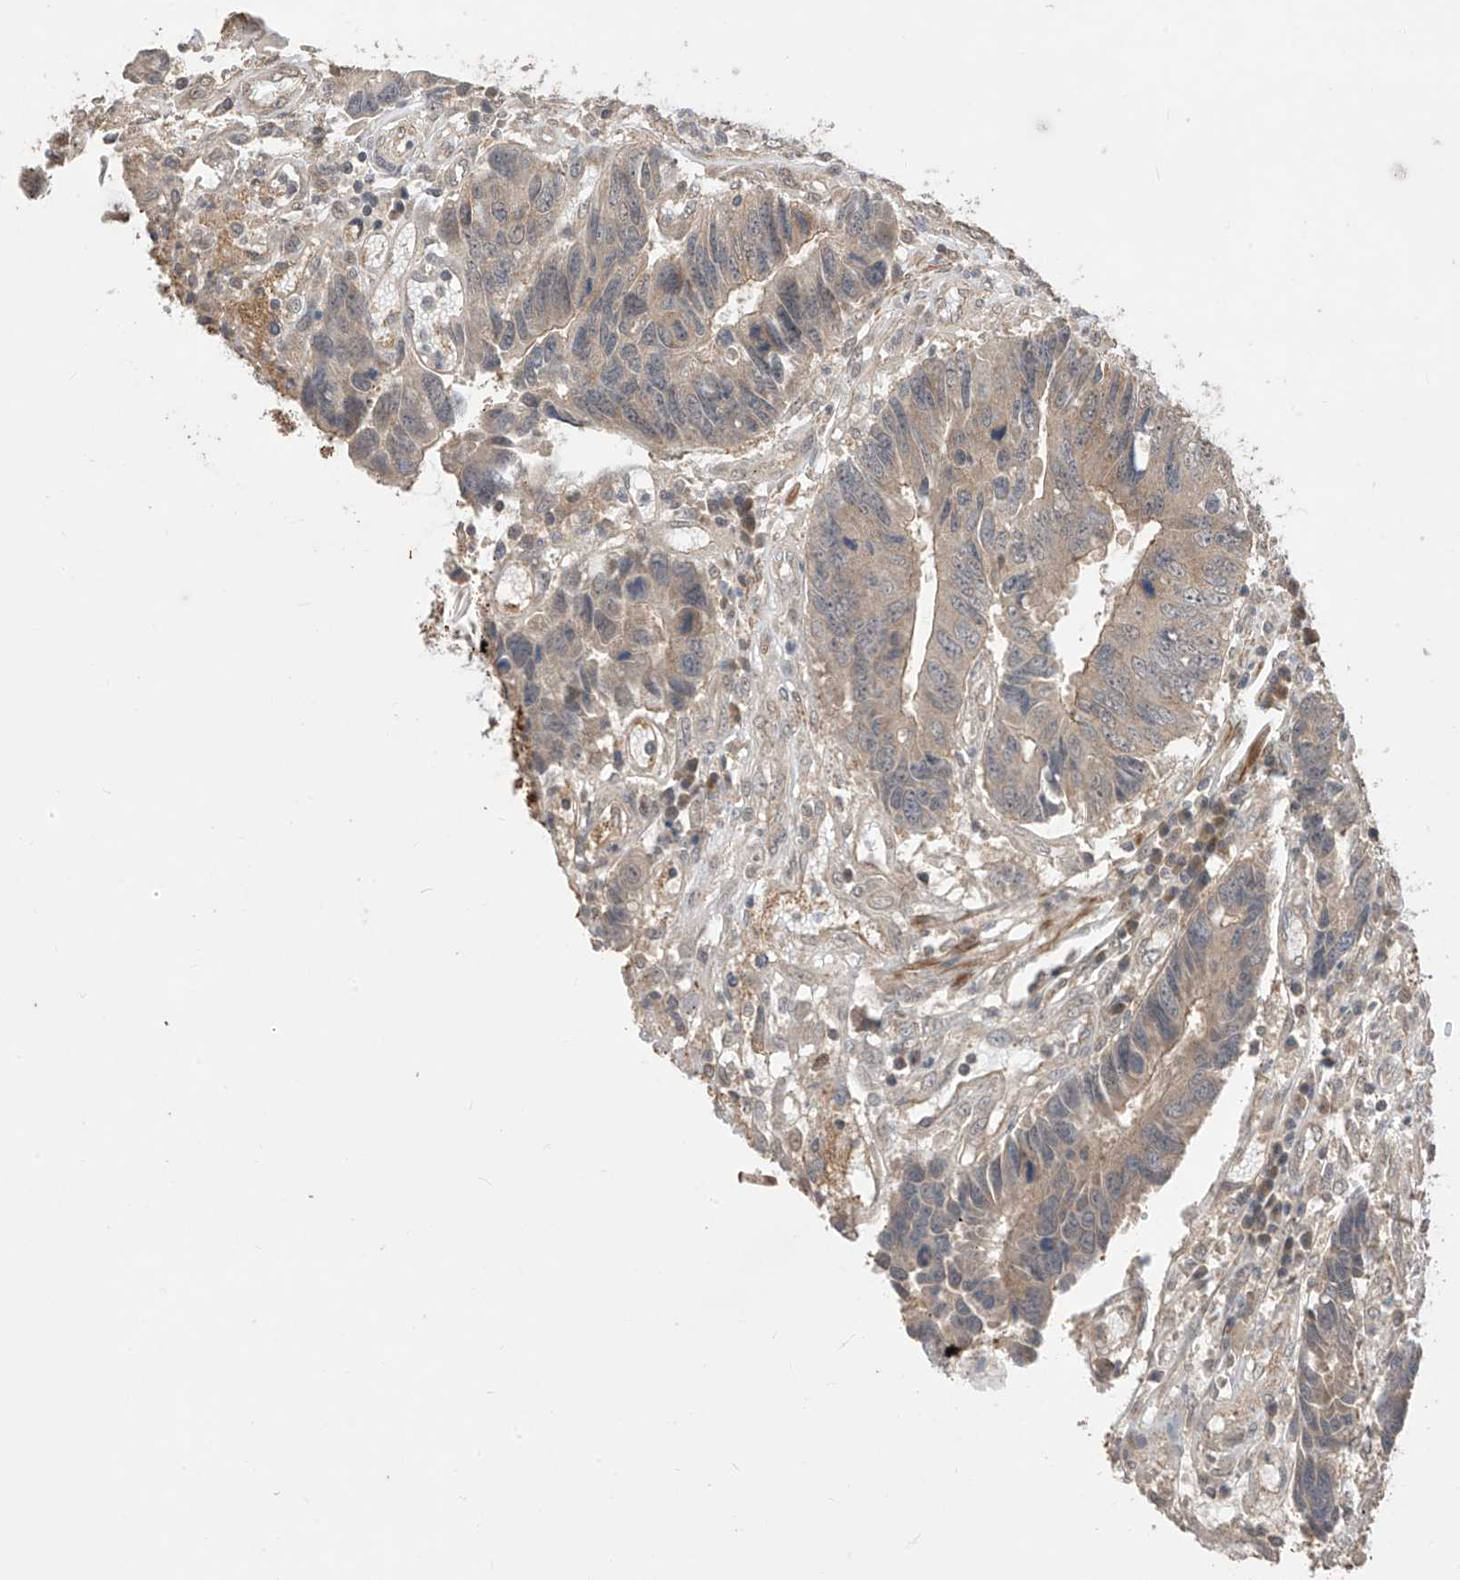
{"staining": {"intensity": "weak", "quantity": "25%-75%", "location": "cytoplasmic/membranous"}, "tissue": "colorectal cancer", "cell_type": "Tumor cells", "image_type": "cancer", "snomed": [{"axis": "morphology", "description": "Adenocarcinoma, NOS"}, {"axis": "topography", "description": "Rectum"}], "caption": "Human adenocarcinoma (colorectal) stained with a brown dye demonstrates weak cytoplasmic/membranous positive staining in about 25%-75% of tumor cells.", "gene": "LATS1", "patient": {"sex": "male", "age": 84}}